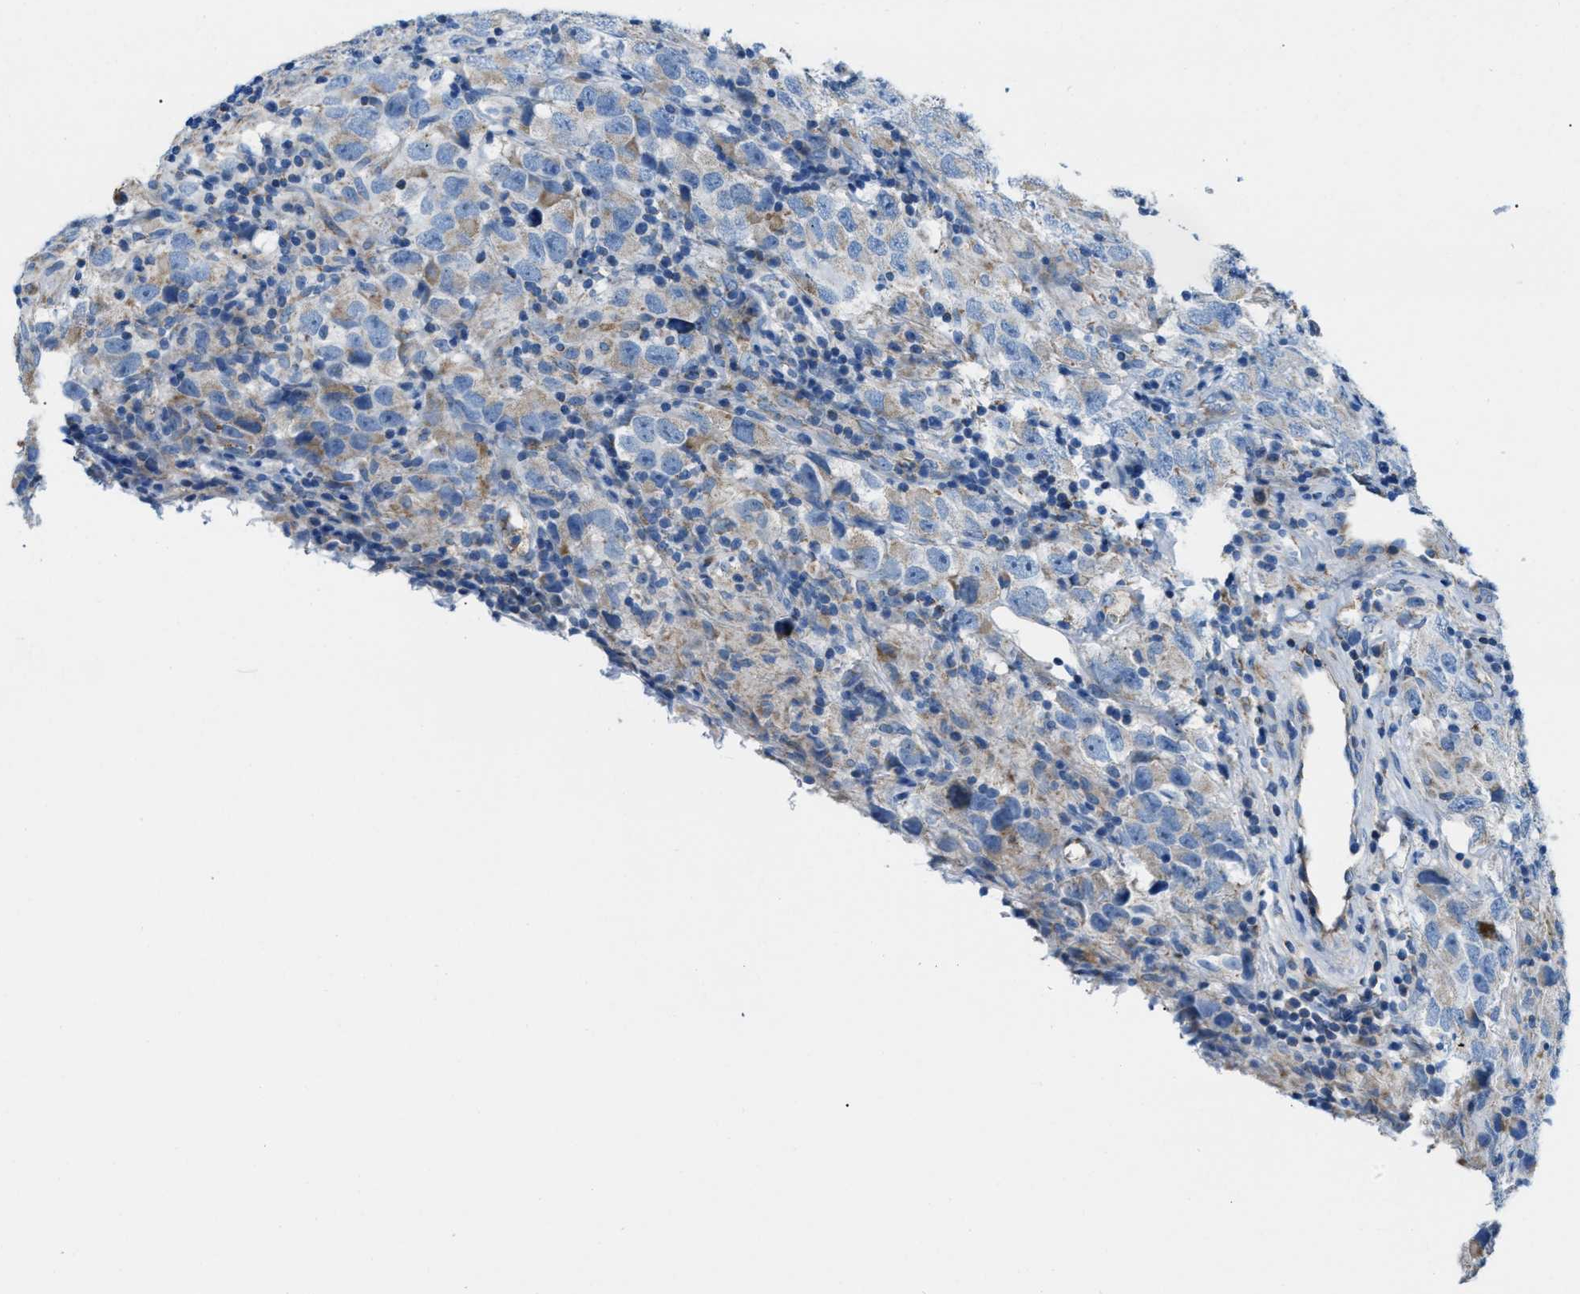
{"staining": {"intensity": "negative", "quantity": "none", "location": "none"}, "tissue": "testis cancer", "cell_type": "Tumor cells", "image_type": "cancer", "snomed": [{"axis": "morphology", "description": "Carcinoma, Embryonal, NOS"}, {"axis": "topography", "description": "Testis"}], "caption": "Tumor cells show no significant positivity in embryonal carcinoma (testis).", "gene": "JADE1", "patient": {"sex": "male", "age": 21}}